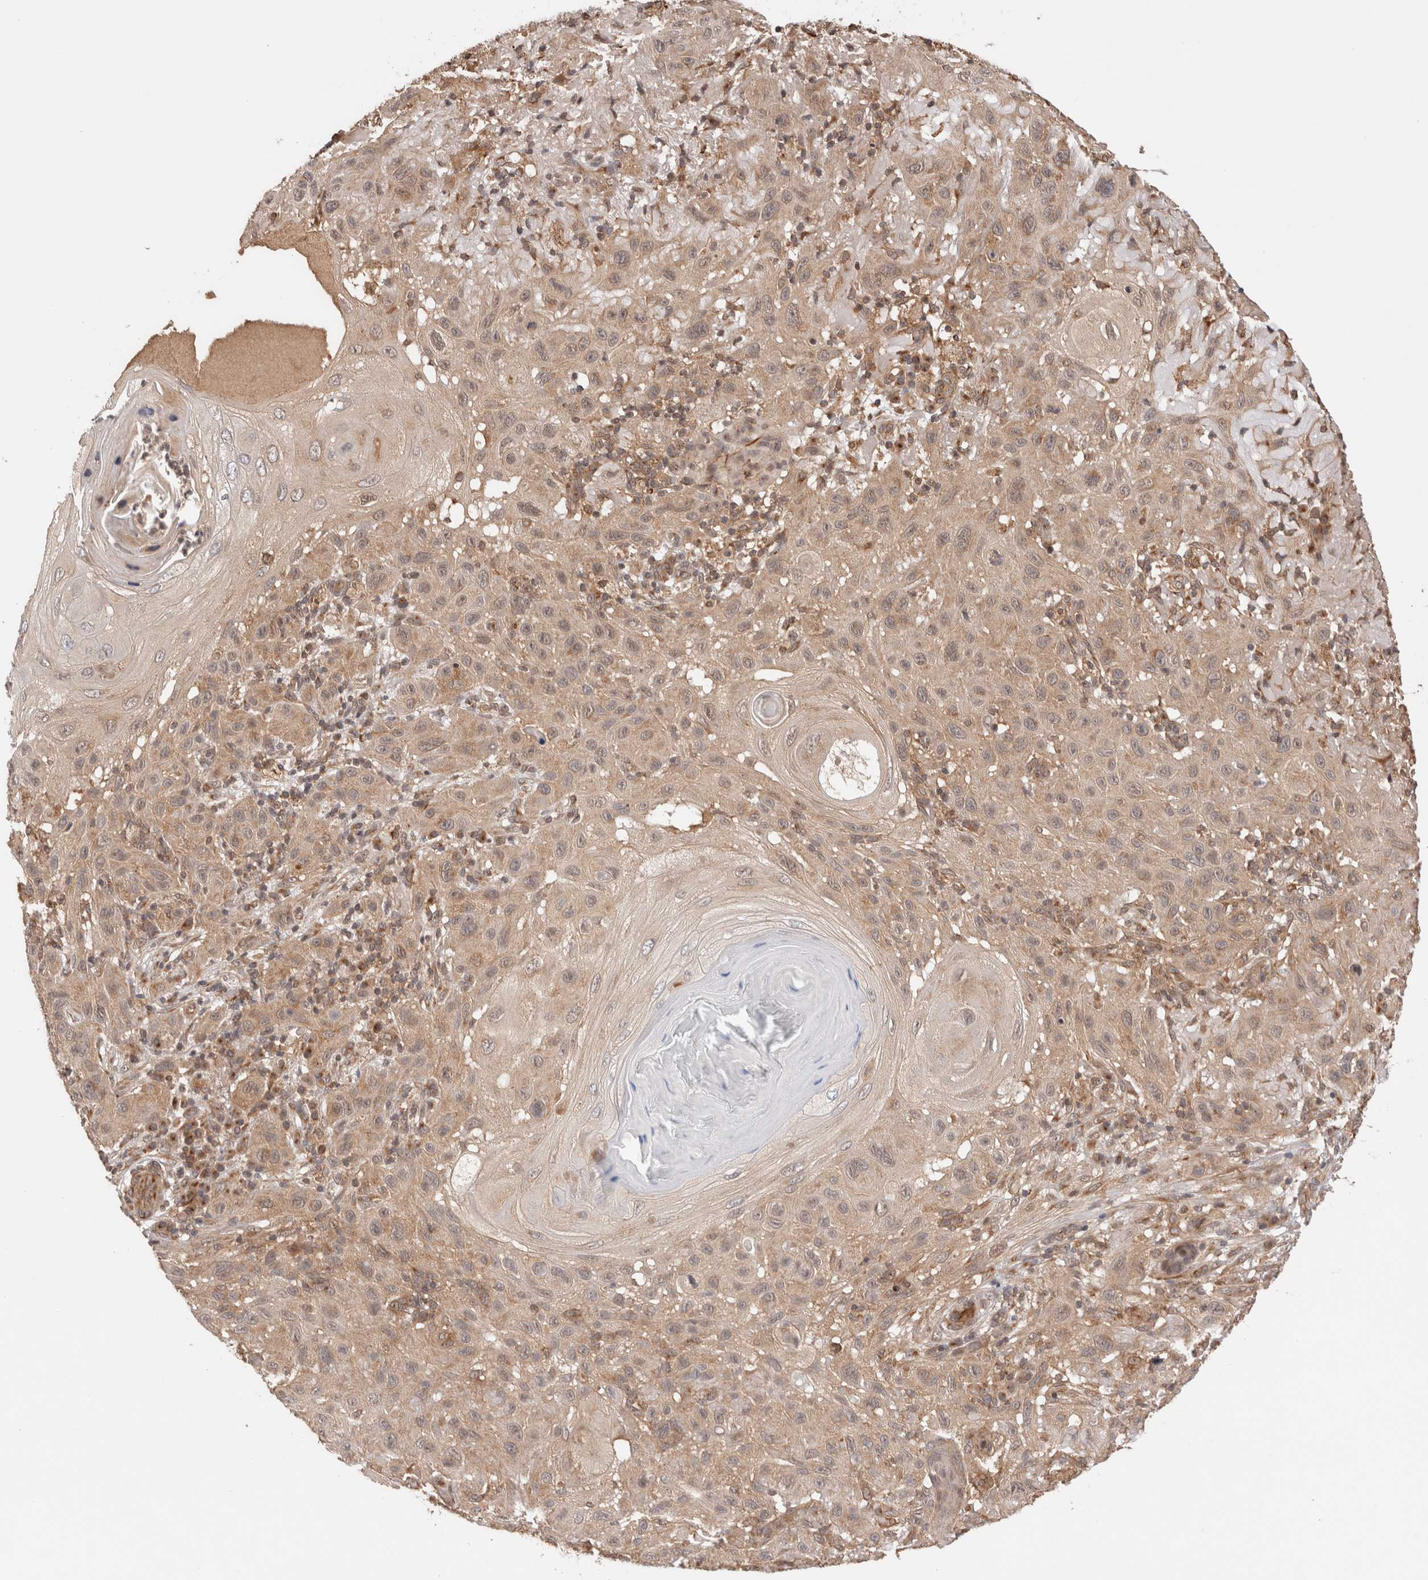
{"staining": {"intensity": "weak", "quantity": ">75%", "location": "cytoplasmic/membranous,nuclear"}, "tissue": "skin cancer", "cell_type": "Tumor cells", "image_type": "cancer", "snomed": [{"axis": "morphology", "description": "Normal tissue, NOS"}, {"axis": "morphology", "description": "Squamous cell carcinoma, NOS"}, {"axis": "topography", "description": "Skin"}], "caption": "Immunohistochemistry (DAB) staining of human skin cancer (squamous cell carcinoma) demonstrates weak cytoplasmic/membranous and nuclear protein positivity in about >75% of tumor cells.", "gene": "SIKE1", "patient": {"sex": "female", "age": 96}}